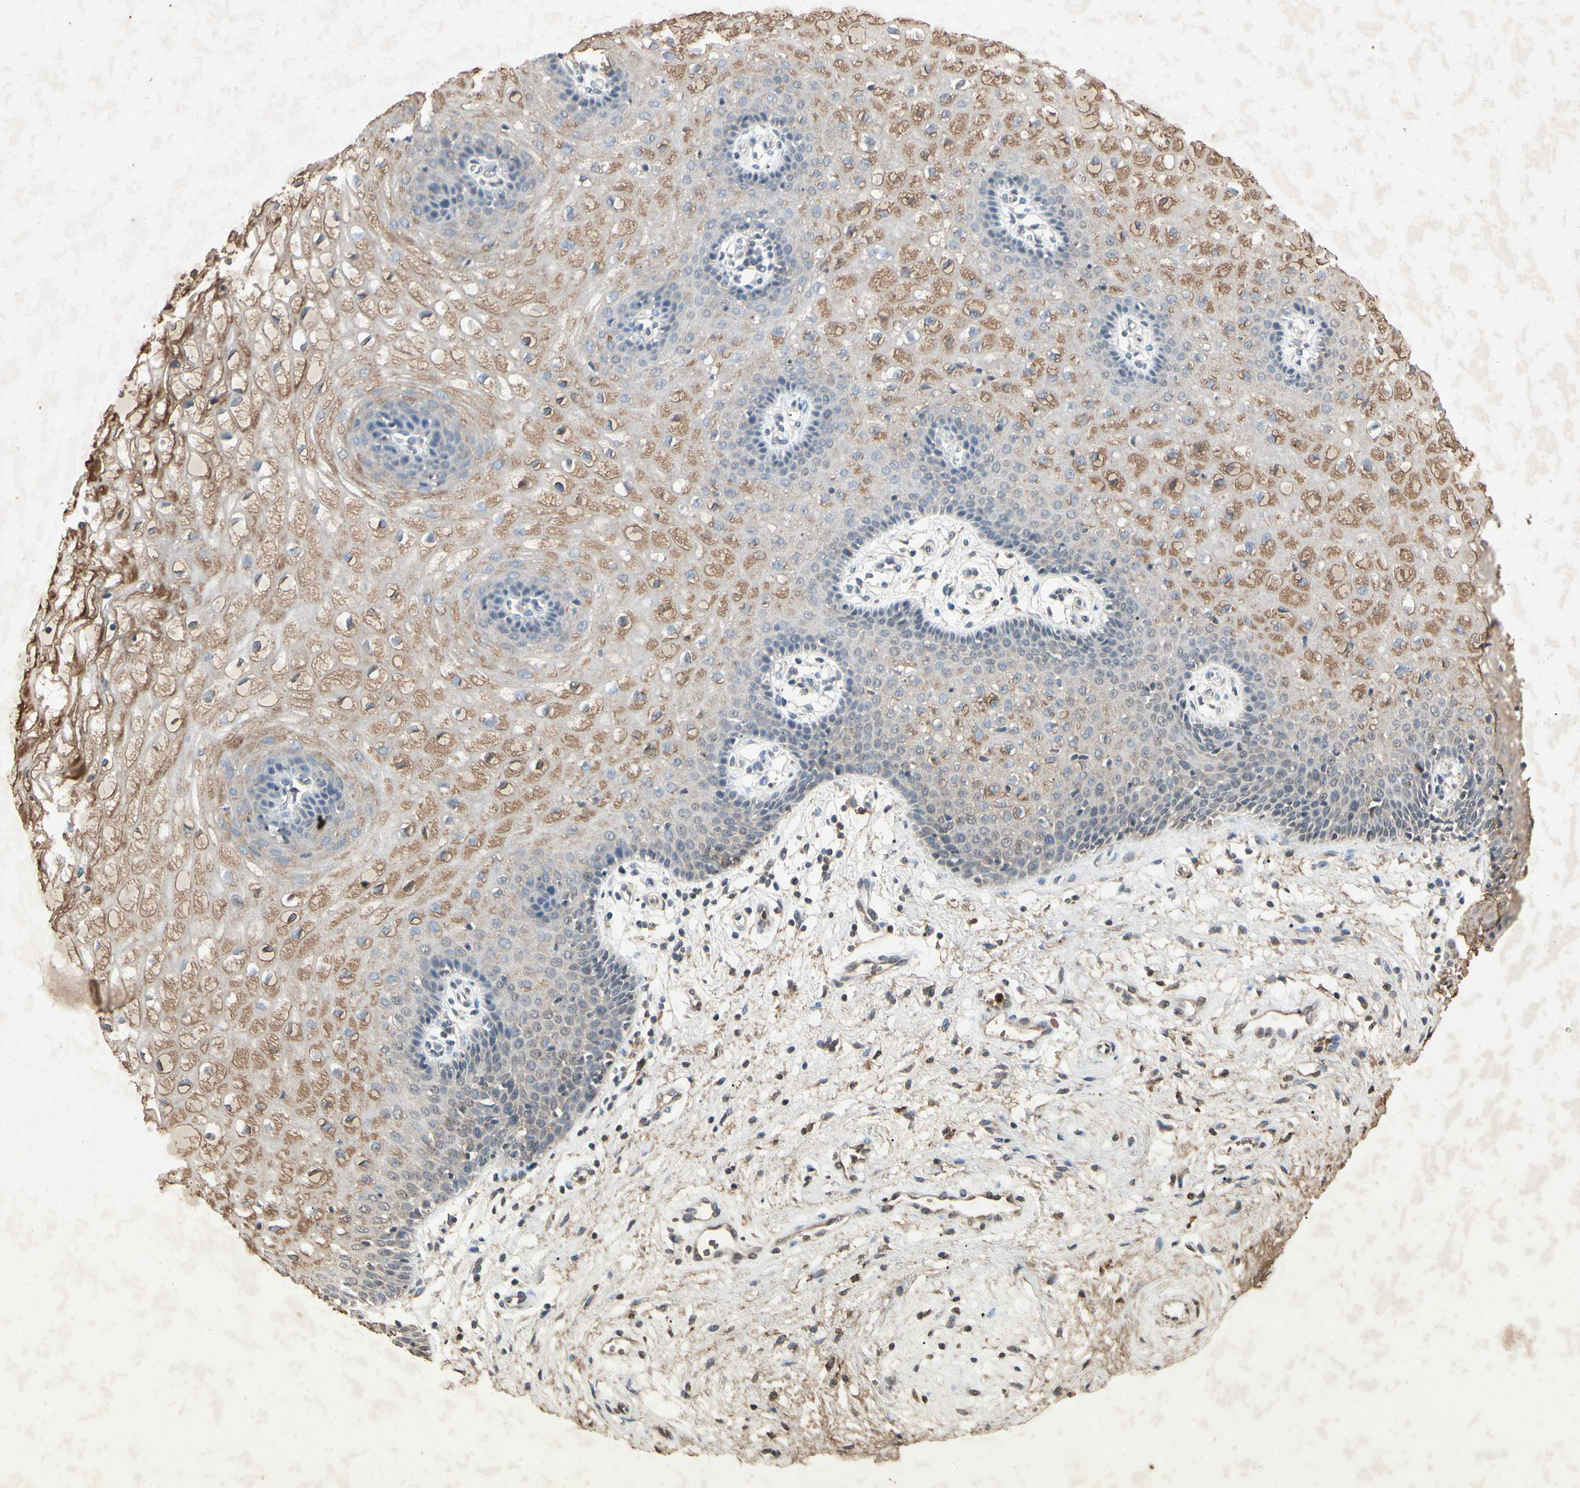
{"staining": {"intensity": "moderate", "quantity": "25%-75%", "location": "cytoplasmic/membranous"}, "tissue": "vagina", "cell_type": "Squamous epithelial cells", "image_type": "normal", "snomed": [{"axis": "morphology", "description": "Normal tissue, NOS"}, {"axis": "topography", "description": "Vagina"}], "caption": "Human vagina stained for a protein (brown) exhibits moderate cytoplasmic/membranous positive positivity in approximately 25%-75% of squamous epithelial cells.", "gene": "MSRB1", "patient": {"sex": "female", "age": 34}}